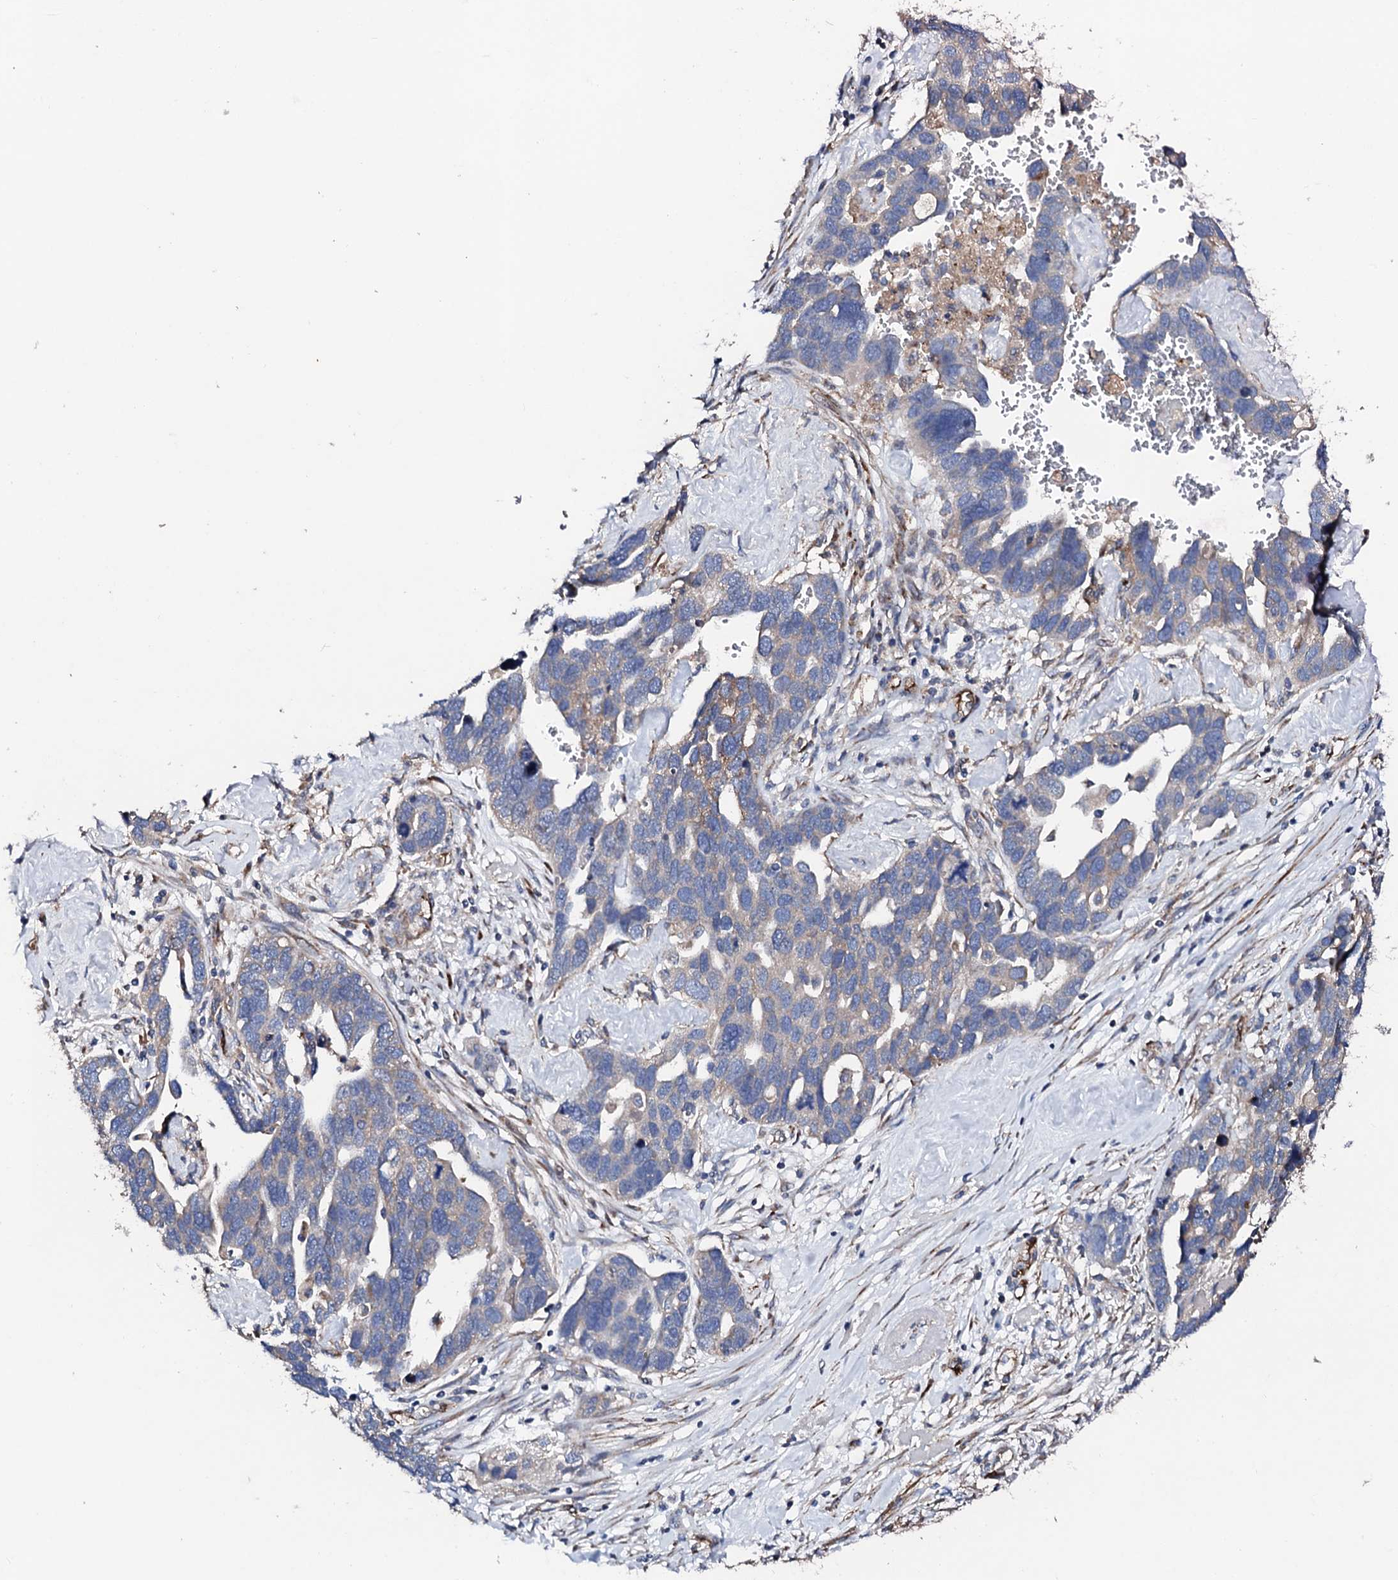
{"staining": {"intensity": "weak", "quantity": "<25%", "location": "cytoplasmic/membranous"}, "tissue": "ovarian cancer", "cell_type": "Tumor cells", "image_type": "cancer", "snomed": [{"axis": "morphology", "description": "Cystadenocarcinoma, serous, NOS"}, {"axis": "topography", "description": "Ovary"}], "caption": "The micrograph displays no staining of tumor cells in ovarian serous cystadenocarcinoma.", "gene": "DBX1", "patient": {"sex": "female", "age": 54}}